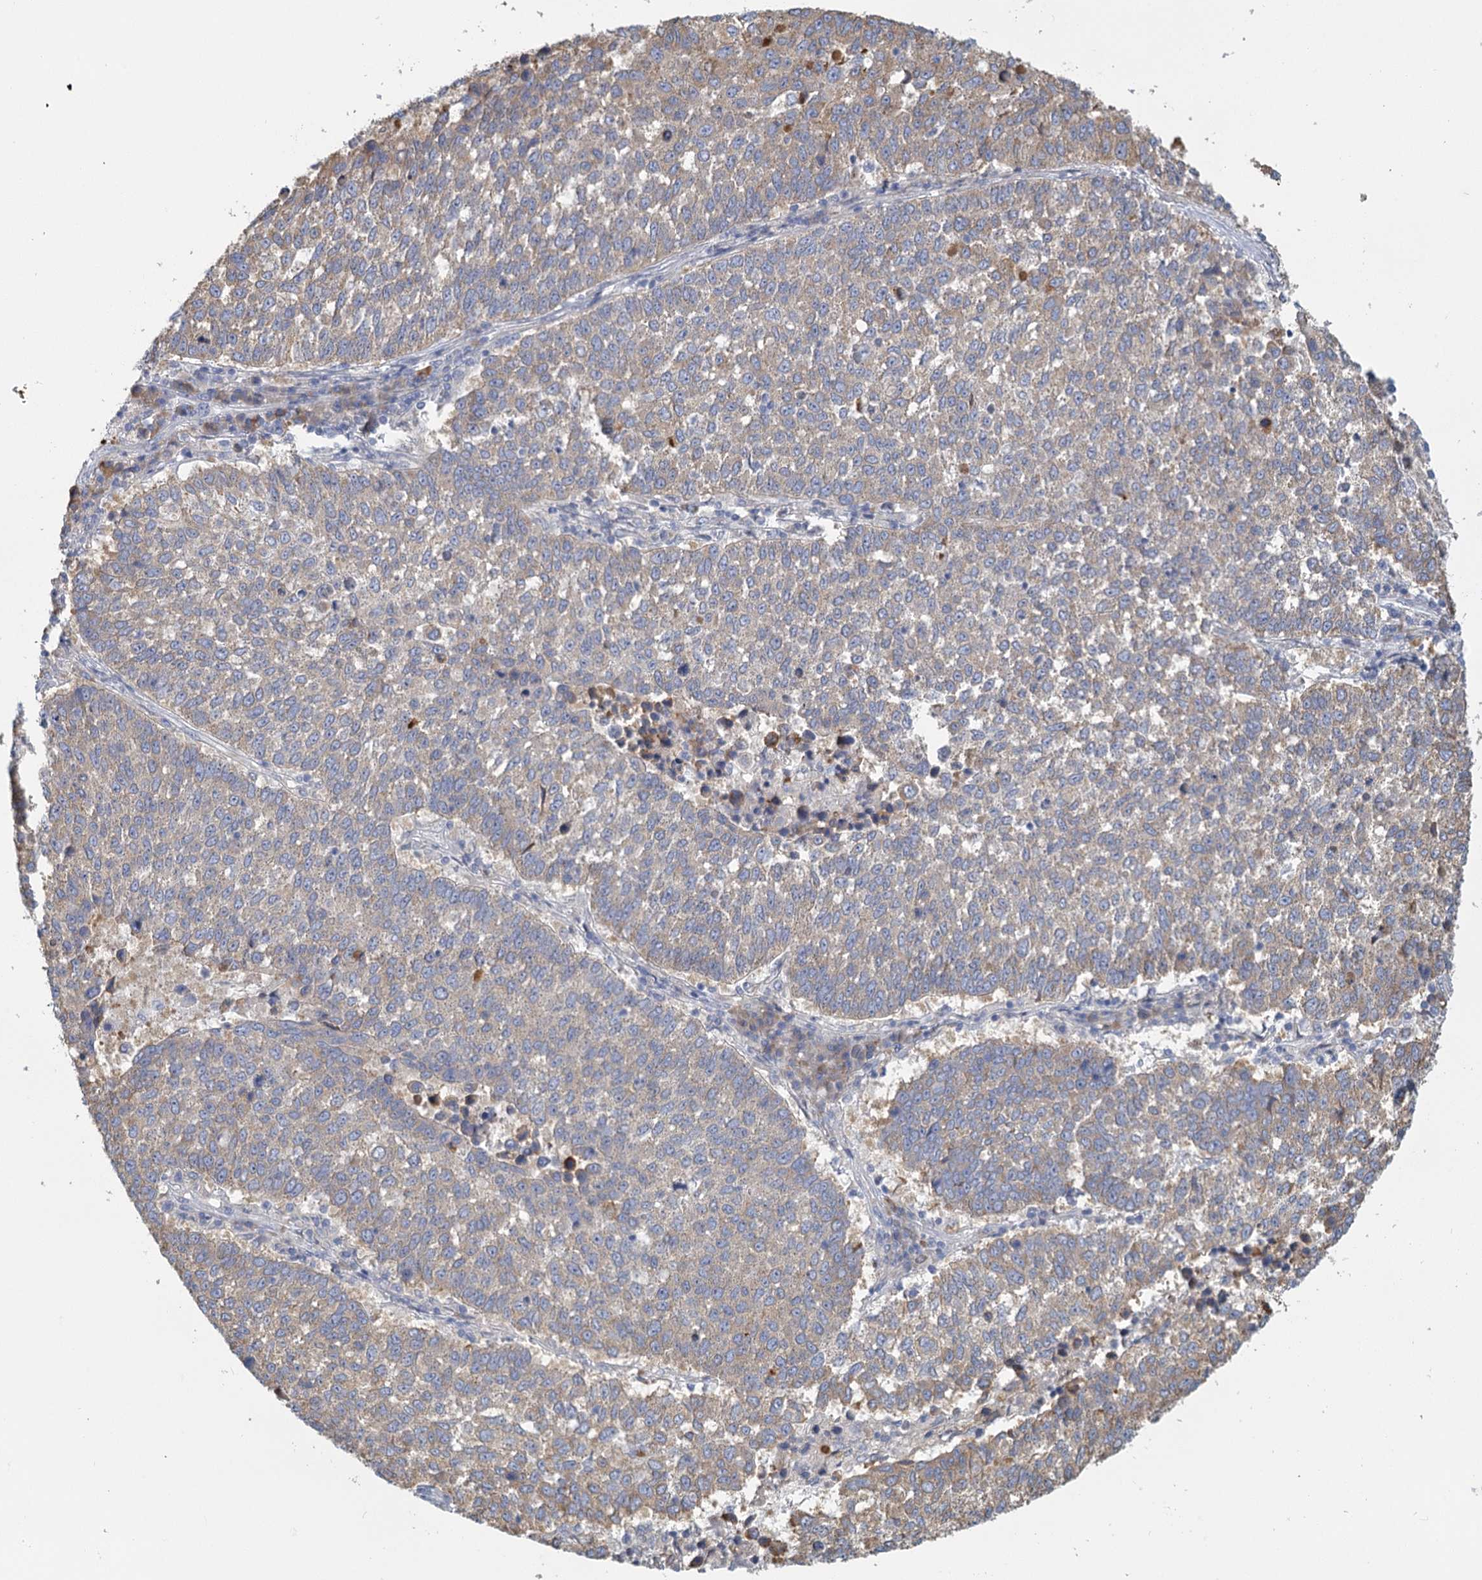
{"staining": {"intensity": "weak", "quantity": "25%-75%", "location": "cytoplasmic/membranous"}, "tissue": "lung cancer", "cell_type": "Tumor cells", "image_type": "cancer", "snomed": [{"axis": "morphology", "description": "Squamous cell carcinoma, NOS"}, {"axis": "topography", "description": "Lung"}], "caption": "Immunohistochemistry (DAB) staining of lung cancer reveals weak cytoplasmic/membranous protein positivity in approximately 25%-75% of tumor cells.", "gene": "ANKRD16", "patient": {"sex": "male", "age": 73}}